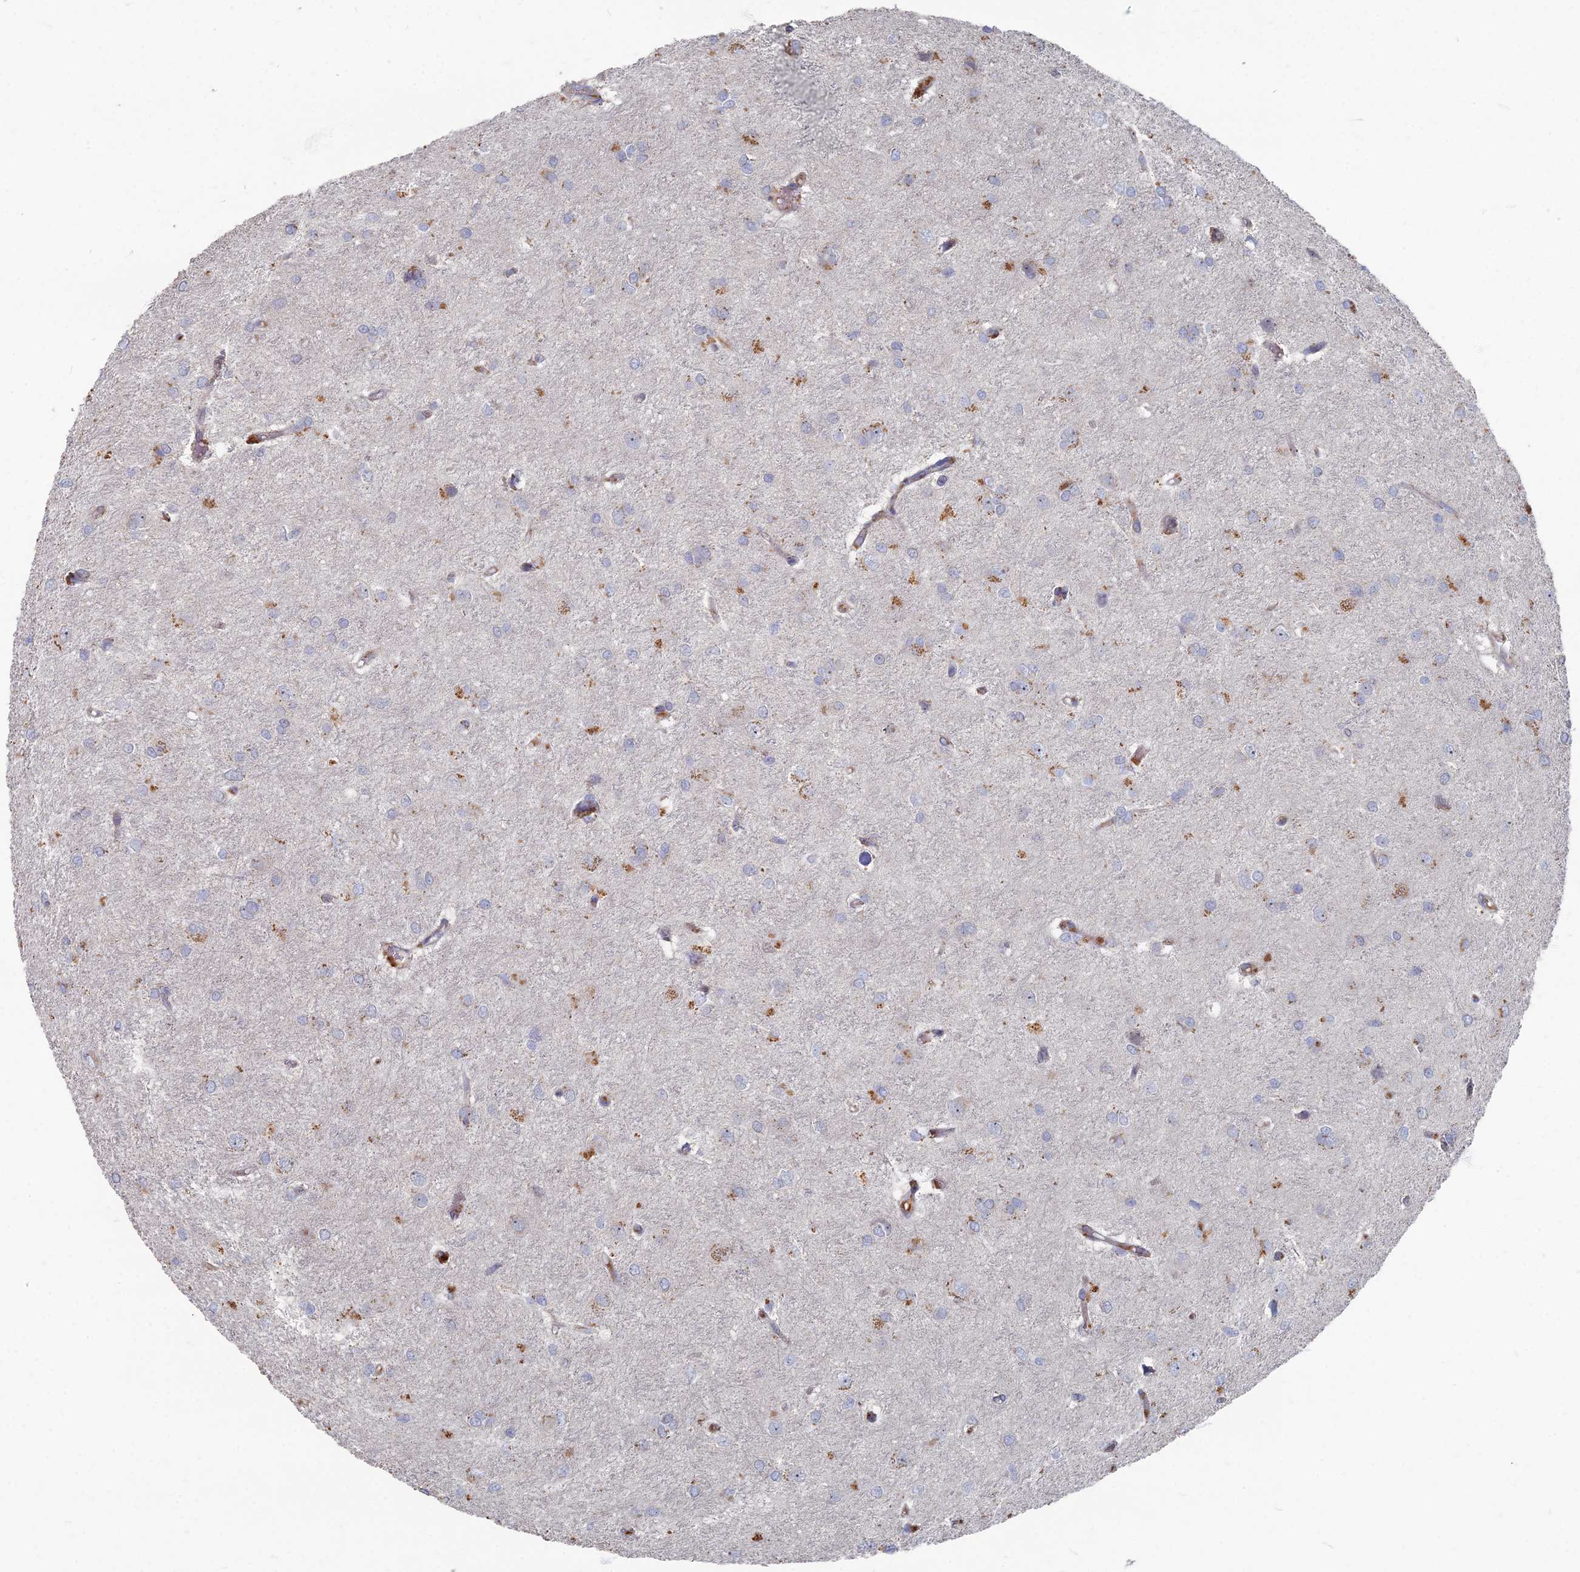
{"staining": {"intensity": "moderate", "quantity": "<25%", "location": "cytoplasmic/membranous"}, "tissue": "glioma", "cell_type": "Tumor cells", "image_type": "cancer", "snomed": [{"axis": "morphology", "description": "Glioma, malignant, High grade"}, {"axis": "topography", "description": "Brain"}], "caption": "About <25% of tumor cells in glioma display moderate cytoplasmic/membranous protein staining as visualized by brown immunohistochemical staining.", "gene": "TMEM128", "patient": {"sex": "female", "age": 50}}